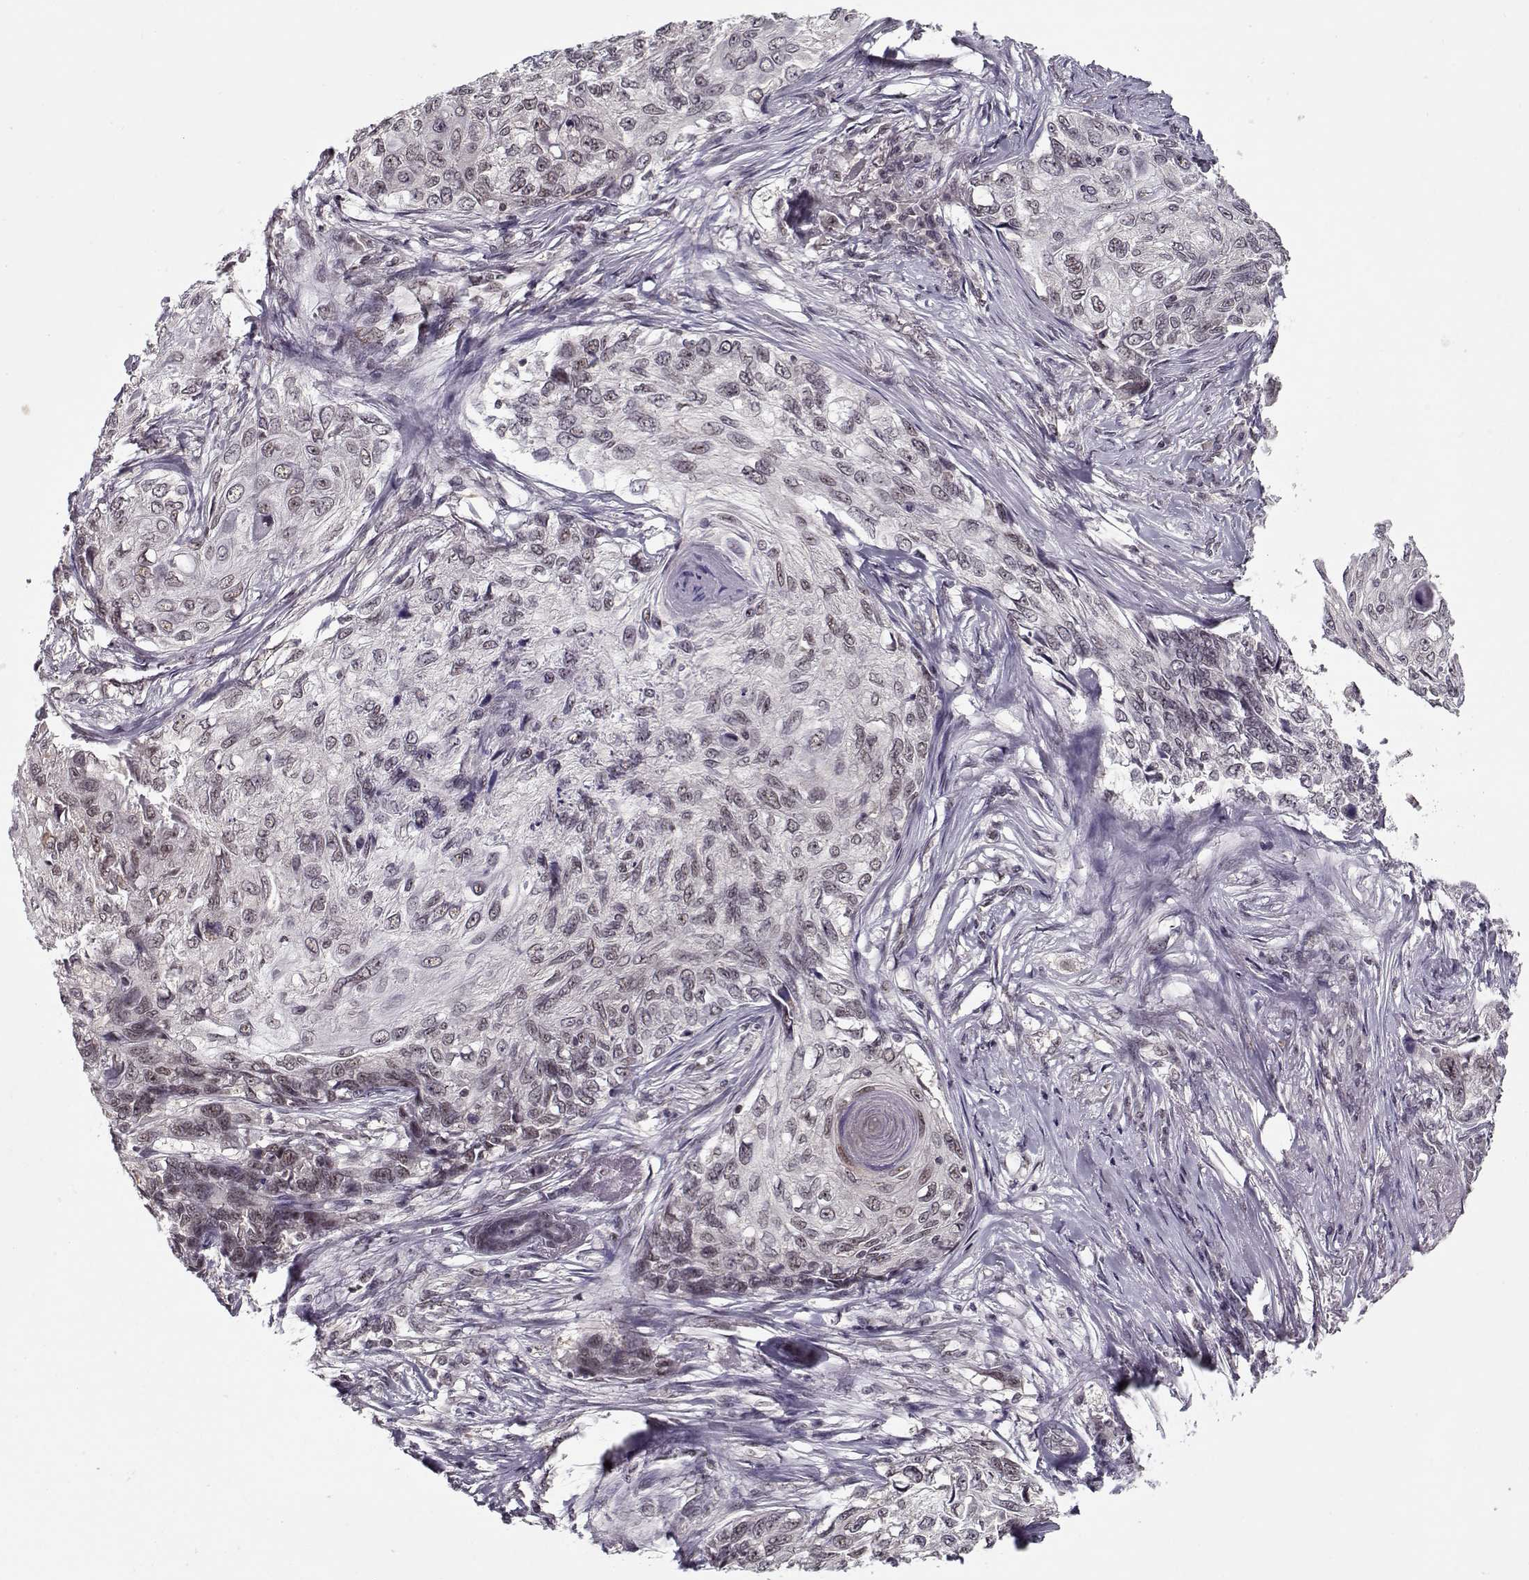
{"staining": {"intensity": "negative", "quantity": "none", "location": "none"}, "tissue": "skin cancer", "cell_type": "Tumor cells", "image_type": "cancer", "snomed": [{"axis": "morphology", "description": "Squamous cell carcinoma, NOS"}, {"axis": "topography", "description": "Skin"}], "caption": "IHC image of neoplastic tissue: human squamous cell carcinoma (skin) stained with DAB (3,3'-diaminobenzidine) reveals no significant protein expression in tumor cells.", "gene": "TESPA1", "patient": {"sex": "male", "age": 92}}